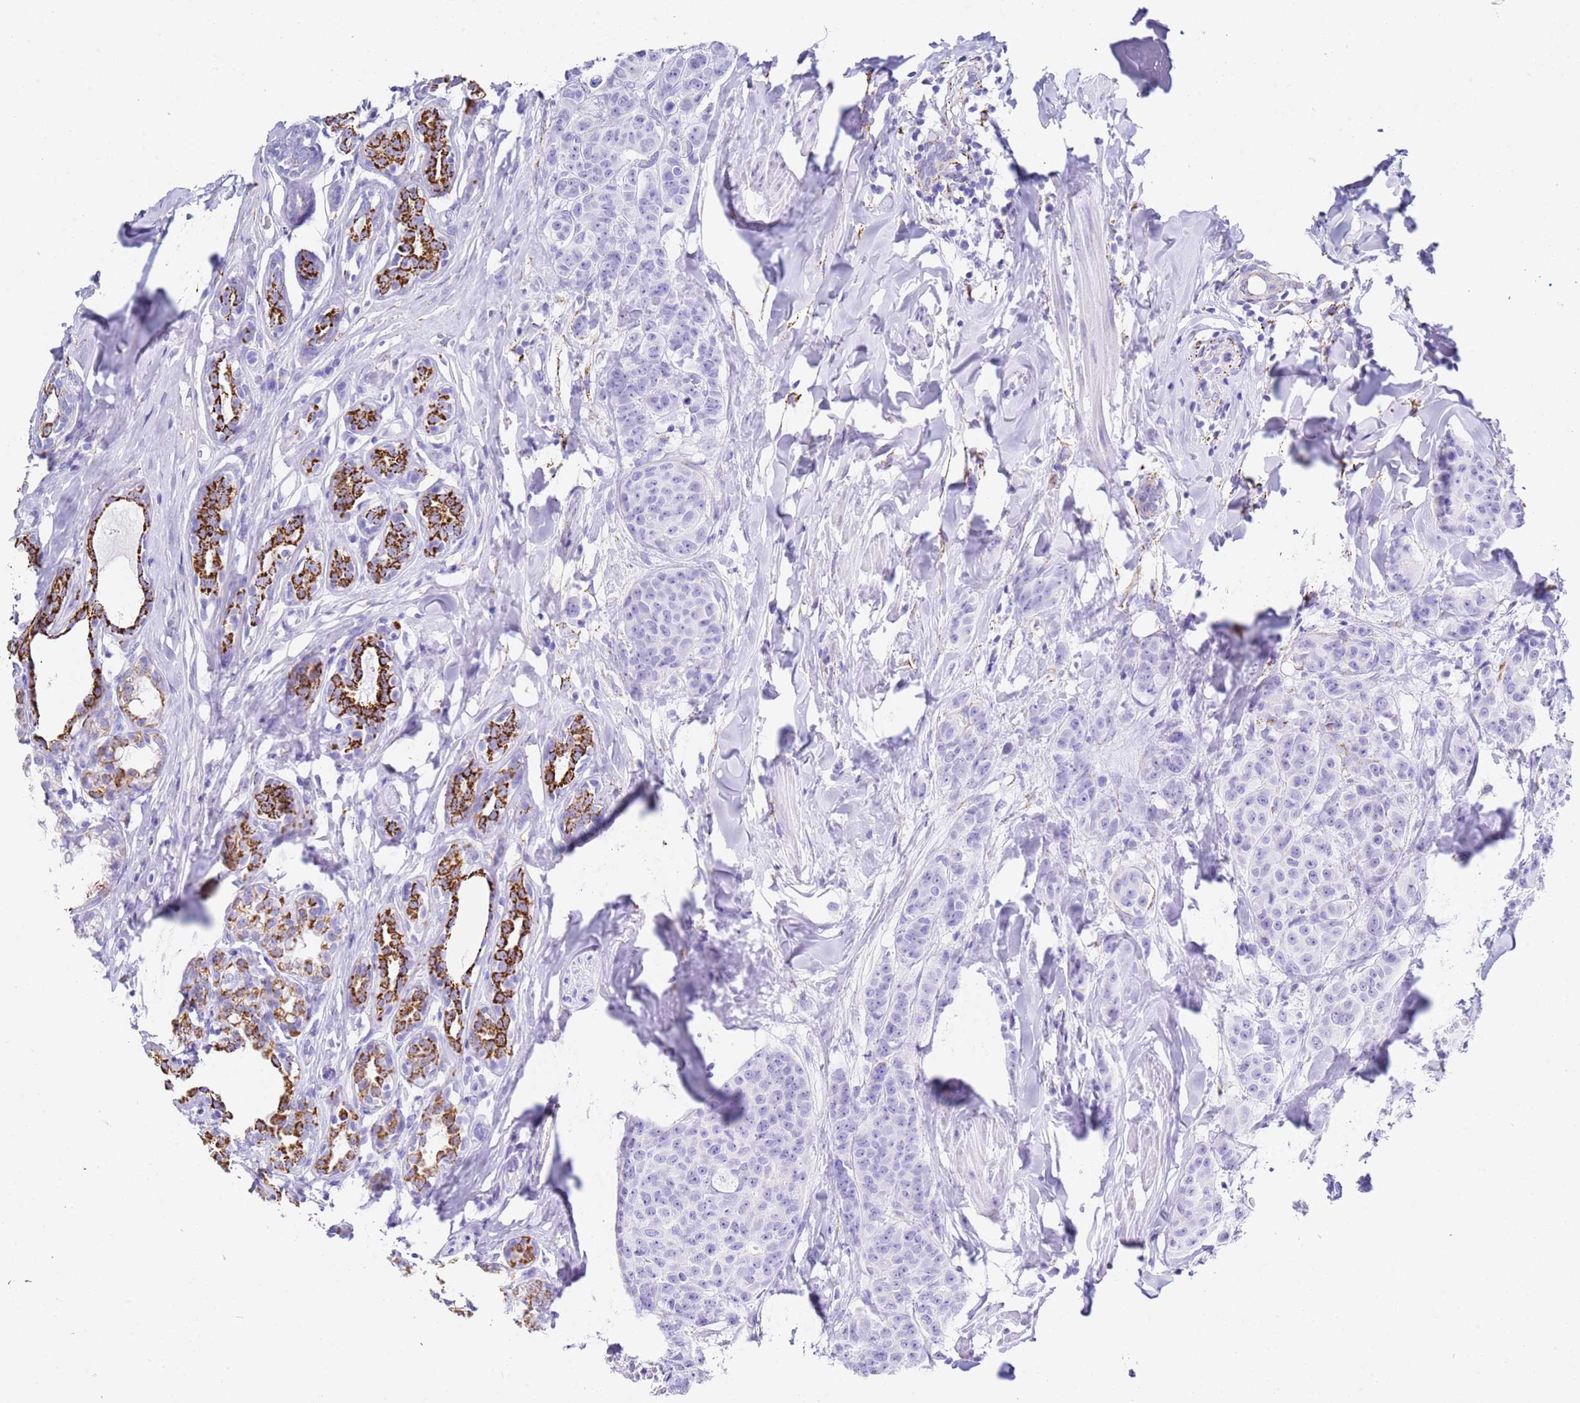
{"staining": {"intensity": "negative", "quantity": "none", "location": "none"}, "tissue": "breast cancer", "cell_type": "Tumor cells", "image_type": "cancer", "snomed": [{"axis": "morphology", "description": "Duct carcinoma"}, {"axis": "topography", "description": "Breast"}], "caption": "Tumor cells are negative for brown protein staining in breast cancer (intraductal carcinoma). Nuclei are stained in blue.", "gene": "PTBP2", "patient": {"sex": "female", "age": 40}}